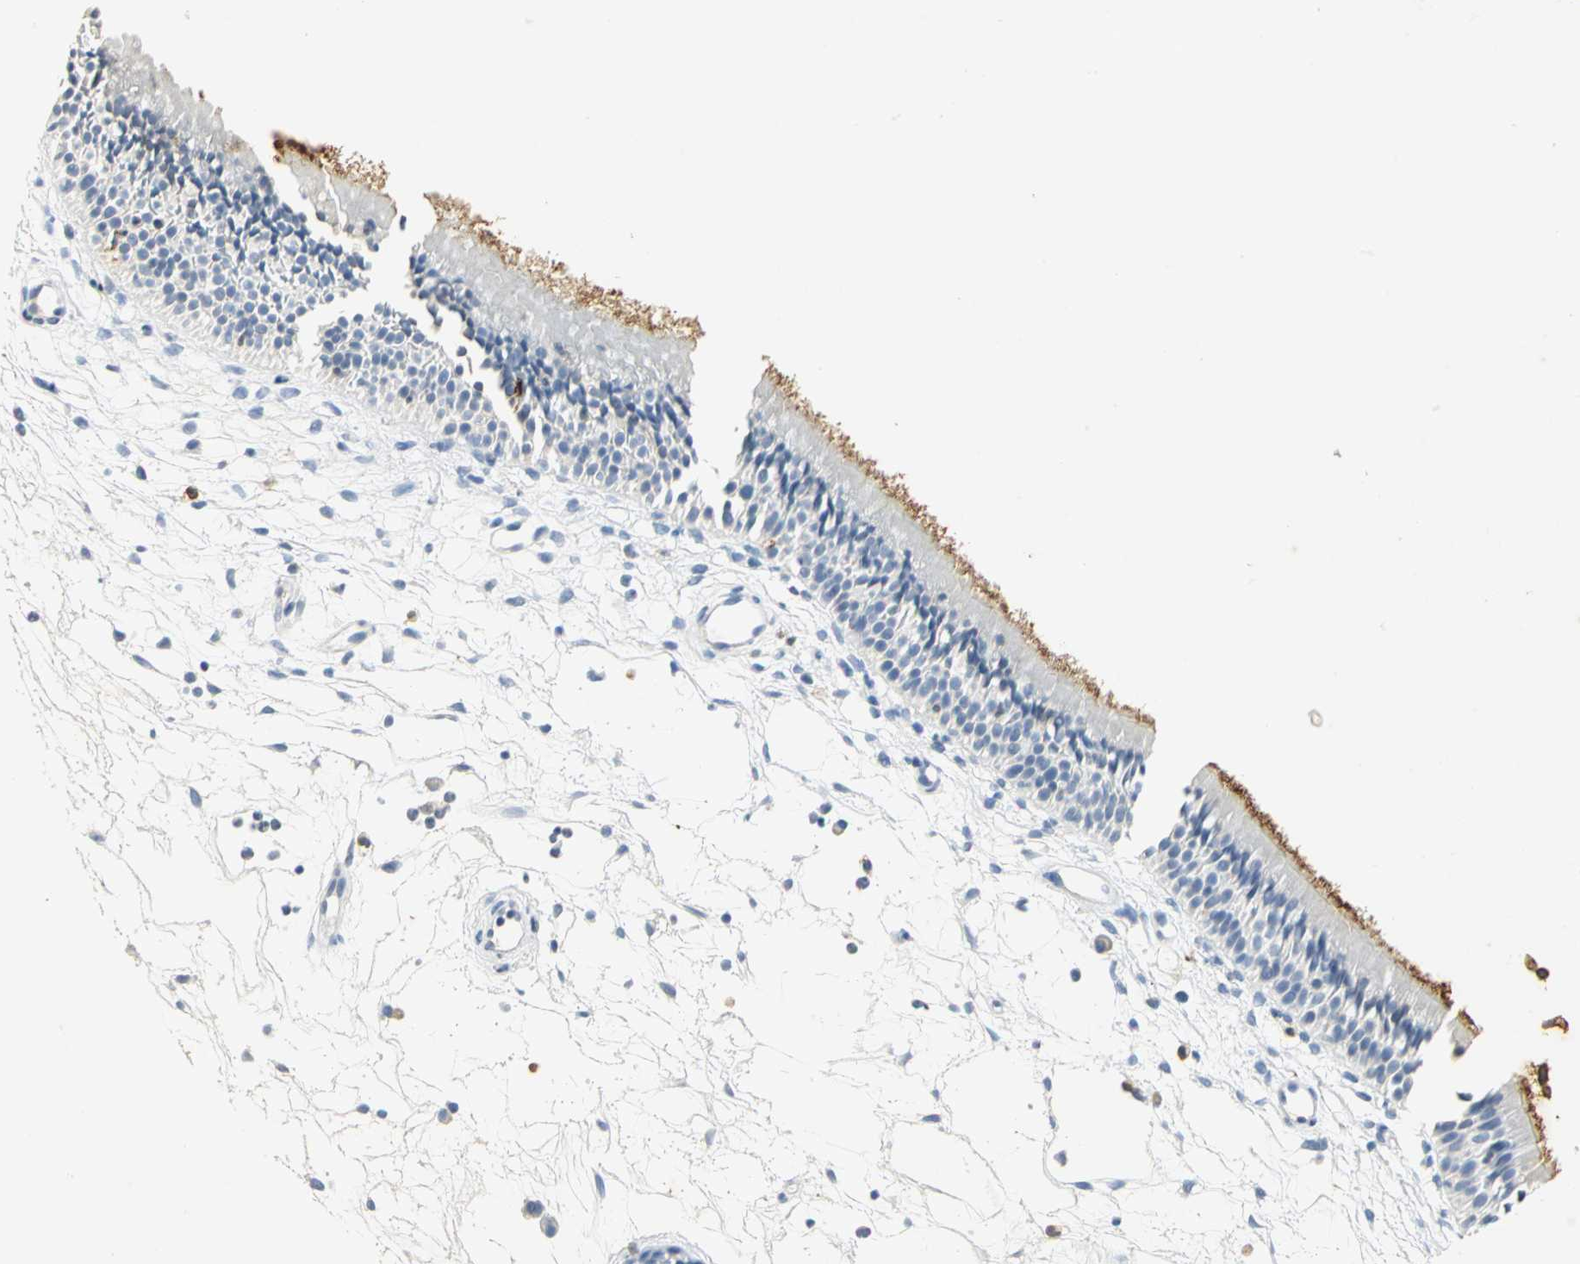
{"staining": {"intensity": "moderate", "quantity": "<25%", "location": "cytoplasmic/membranous"}, "tissue": "nasopharynx", "cell_type": "Respiratory epithelial cells", "image_type": "normal", "snomed": [{"axis": "morphology", "description": "Normal tissue, NOS"}, {"axis": "topography", "description": "Nasopharynx"}], "caption": "The image displays immunohistochemical staining of benign nasopharynx. There is moderate cytoplasmic/membranous staining is appreciated in about <25% of respiratory epithelial cells. Nuclei are stained in blue.", "gene": "ANXA4", "patient": {"sex": "female", "age": 54}}